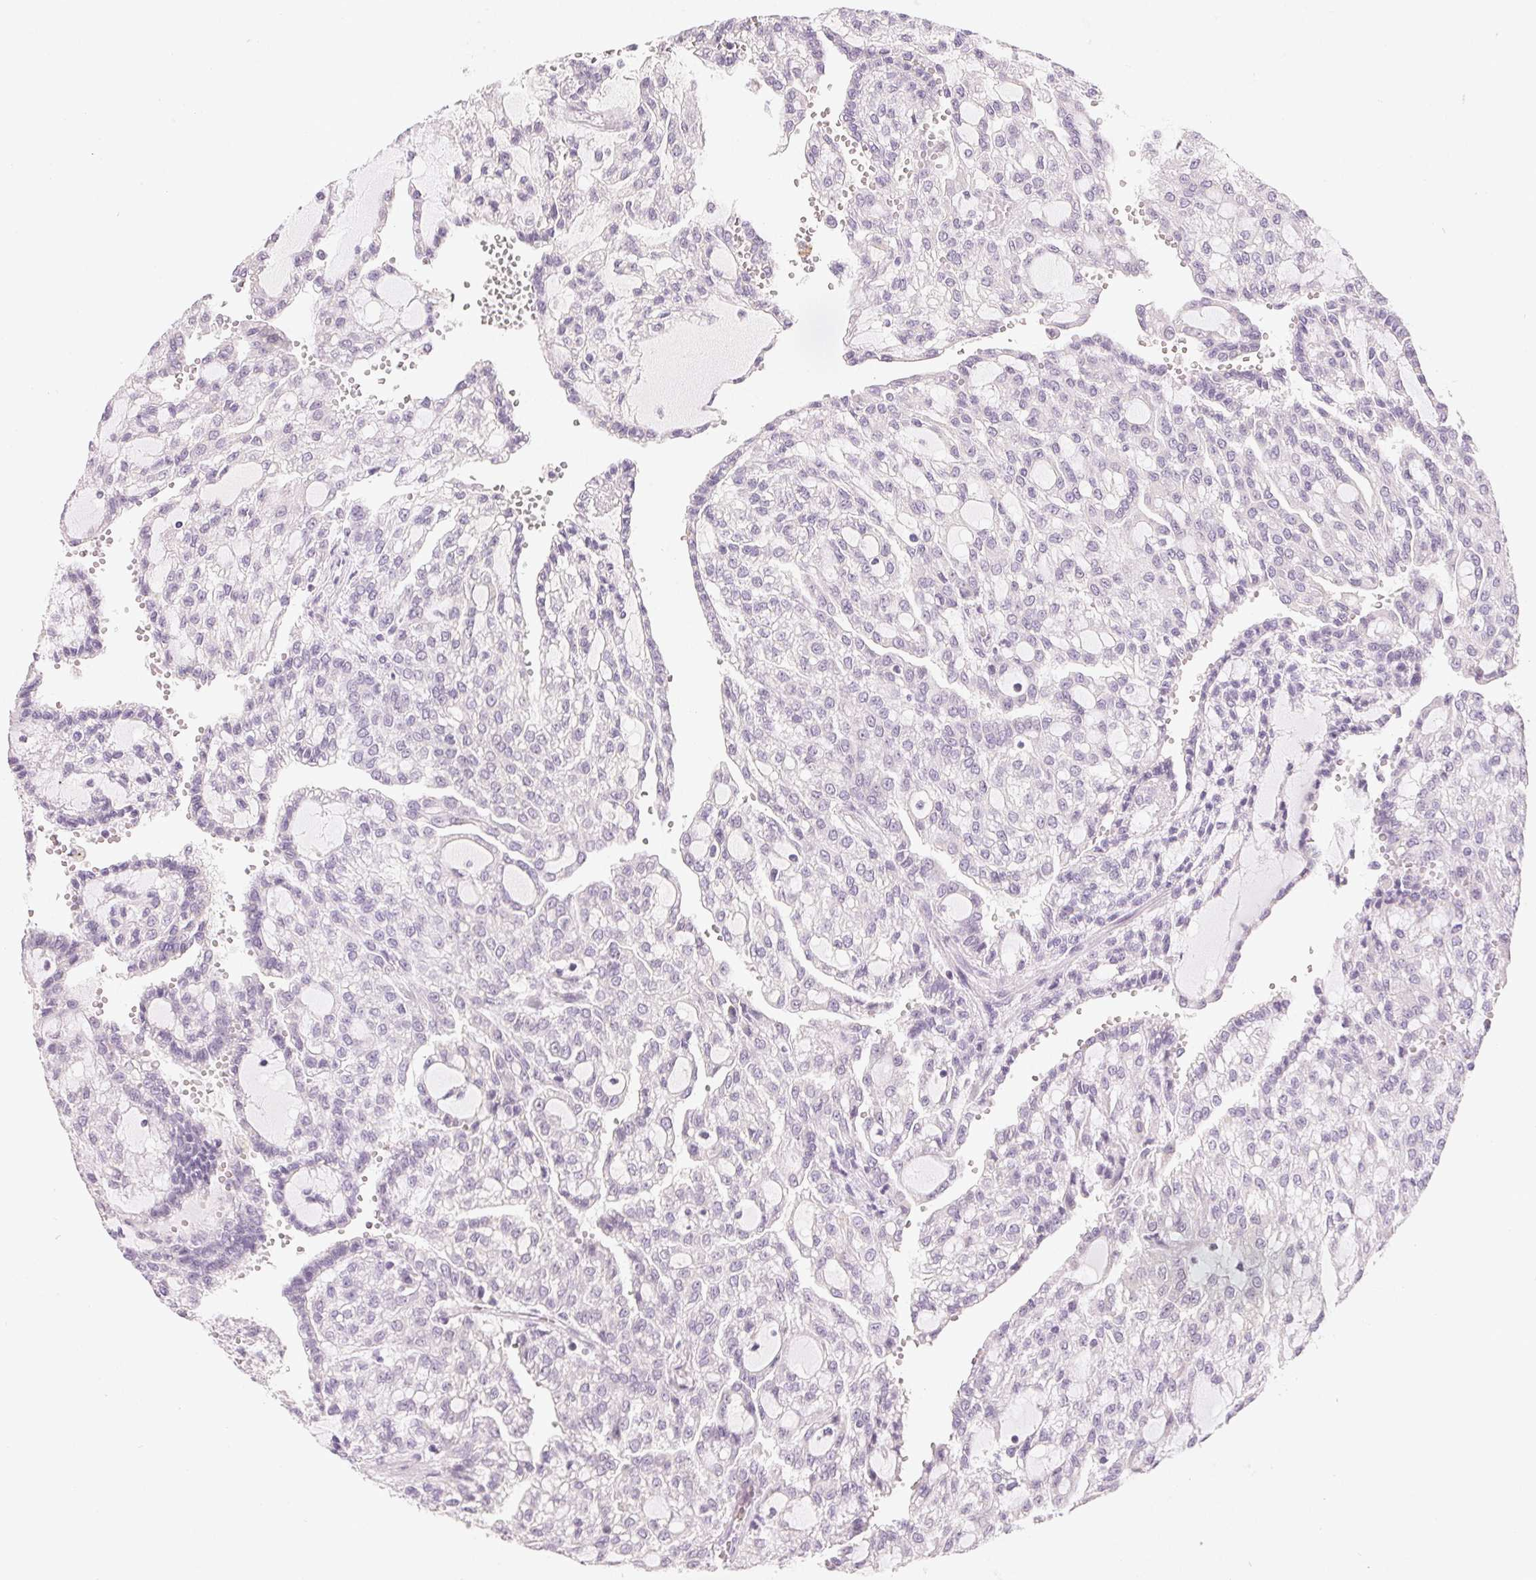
{"staining": {"intensity": "negative", "quantity": "none", "location": "none"}, "tissue": "renal cancer", "cell_type": "Tumor cells", "image_type": "cancer", "snomed": [{"axis": "morphology", "description": "Adenocarcinoma, NOS"}, {"axis": "topography", "description": "Kidney"}], "caption": "The micrograph displays no significant staining in tumor cells of adenocarcinoma (renal).", "gene": "MYBL1", "patient": {"sex": "male", "age": 63}}